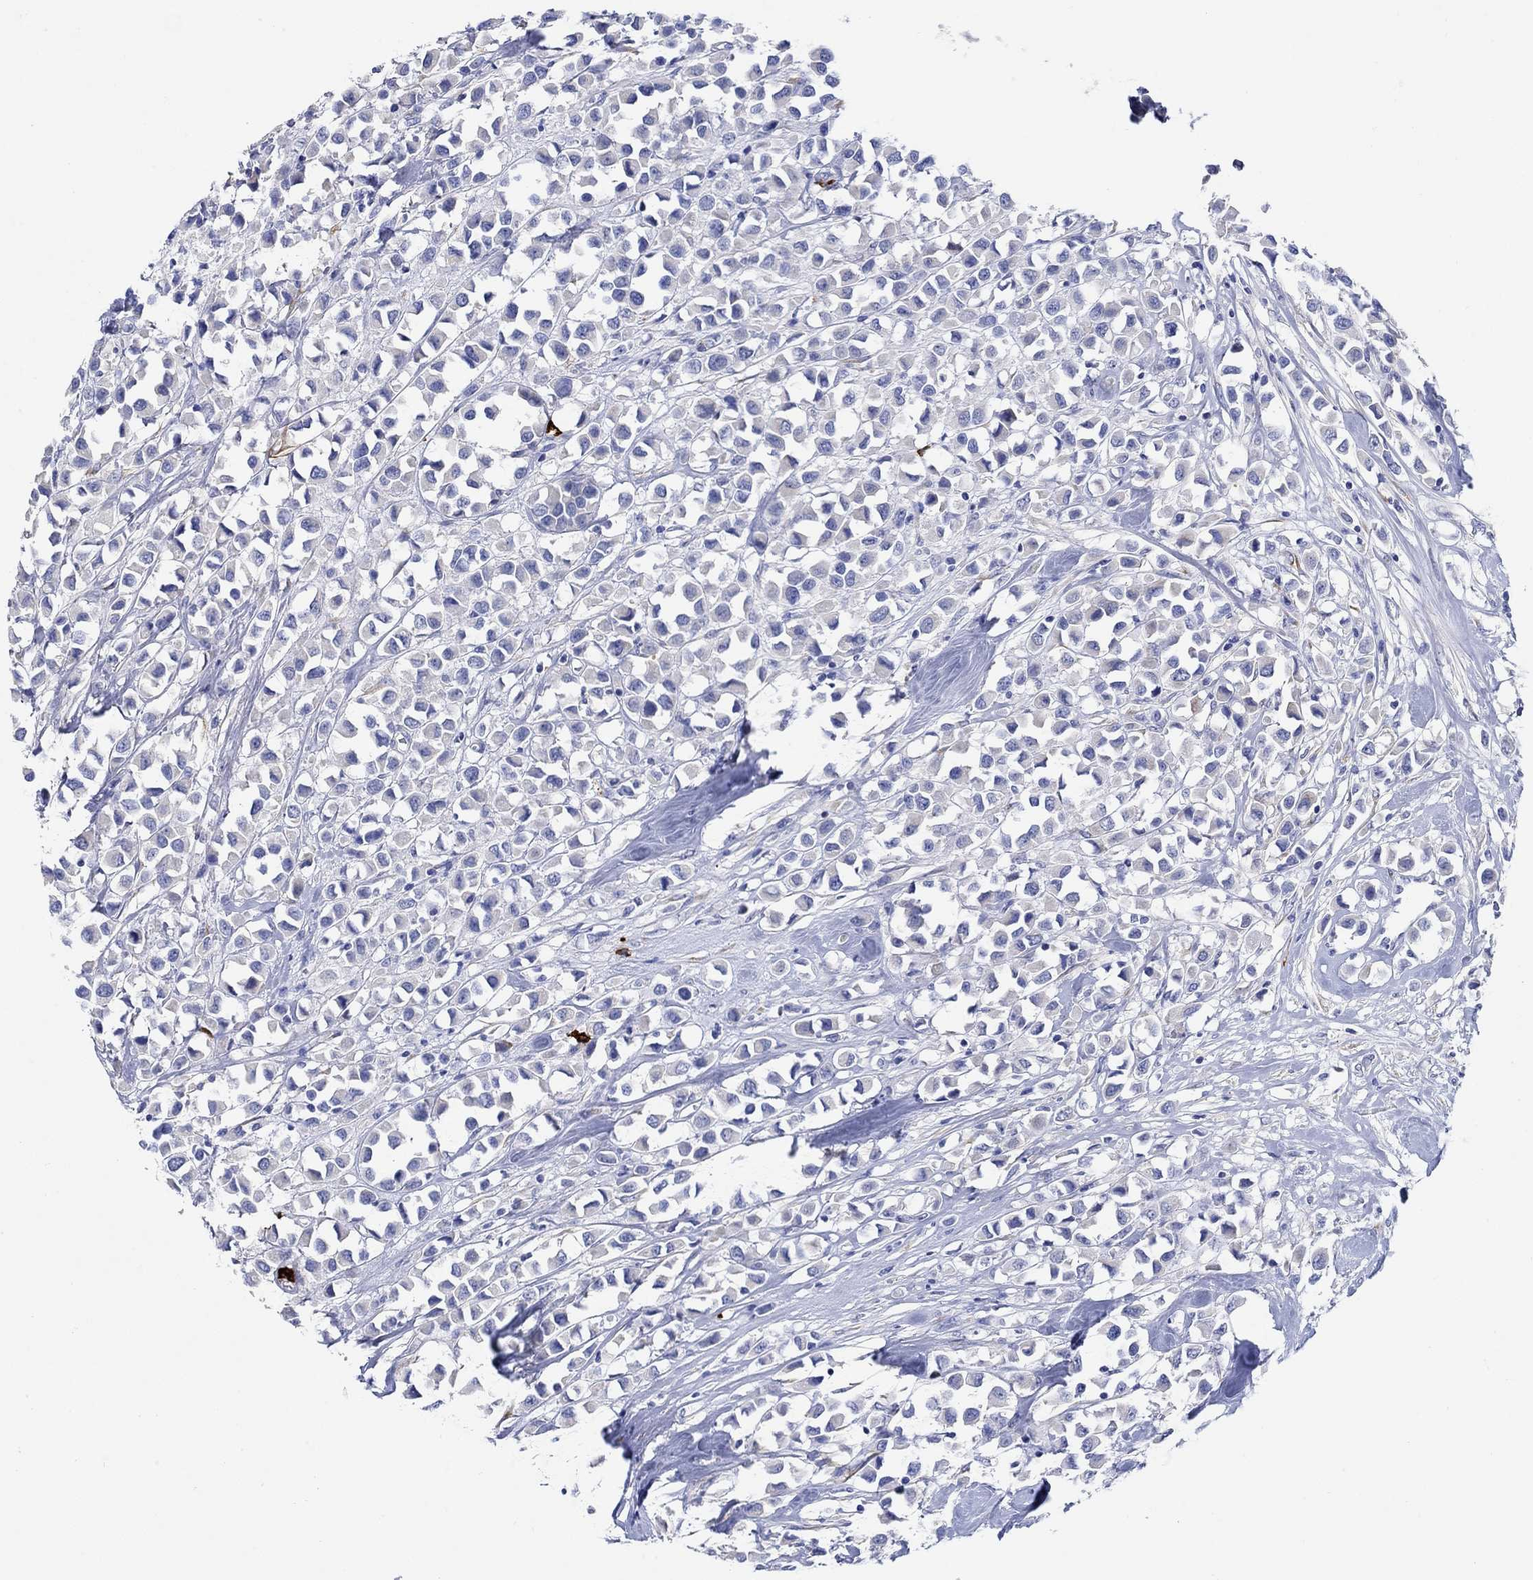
{"staining": {"intensity": "negative", "quantity": "none", "location": "none"}, "tissue": "breast cancer", "cell_type": "Tumor cells", "image_type": "cancer", "snomed": [{"axis": "morphology", "description": "Duct carcinoma"}, {"axis": "topography", "description": "Breast"}], "caption": "Photomicrograph shows no protein staining in tumor cells of breast cancer (invasive ductal carcinoma) tissue.", "gene": "P2RY6", "patient": {"sex": "female", "age": 61}}